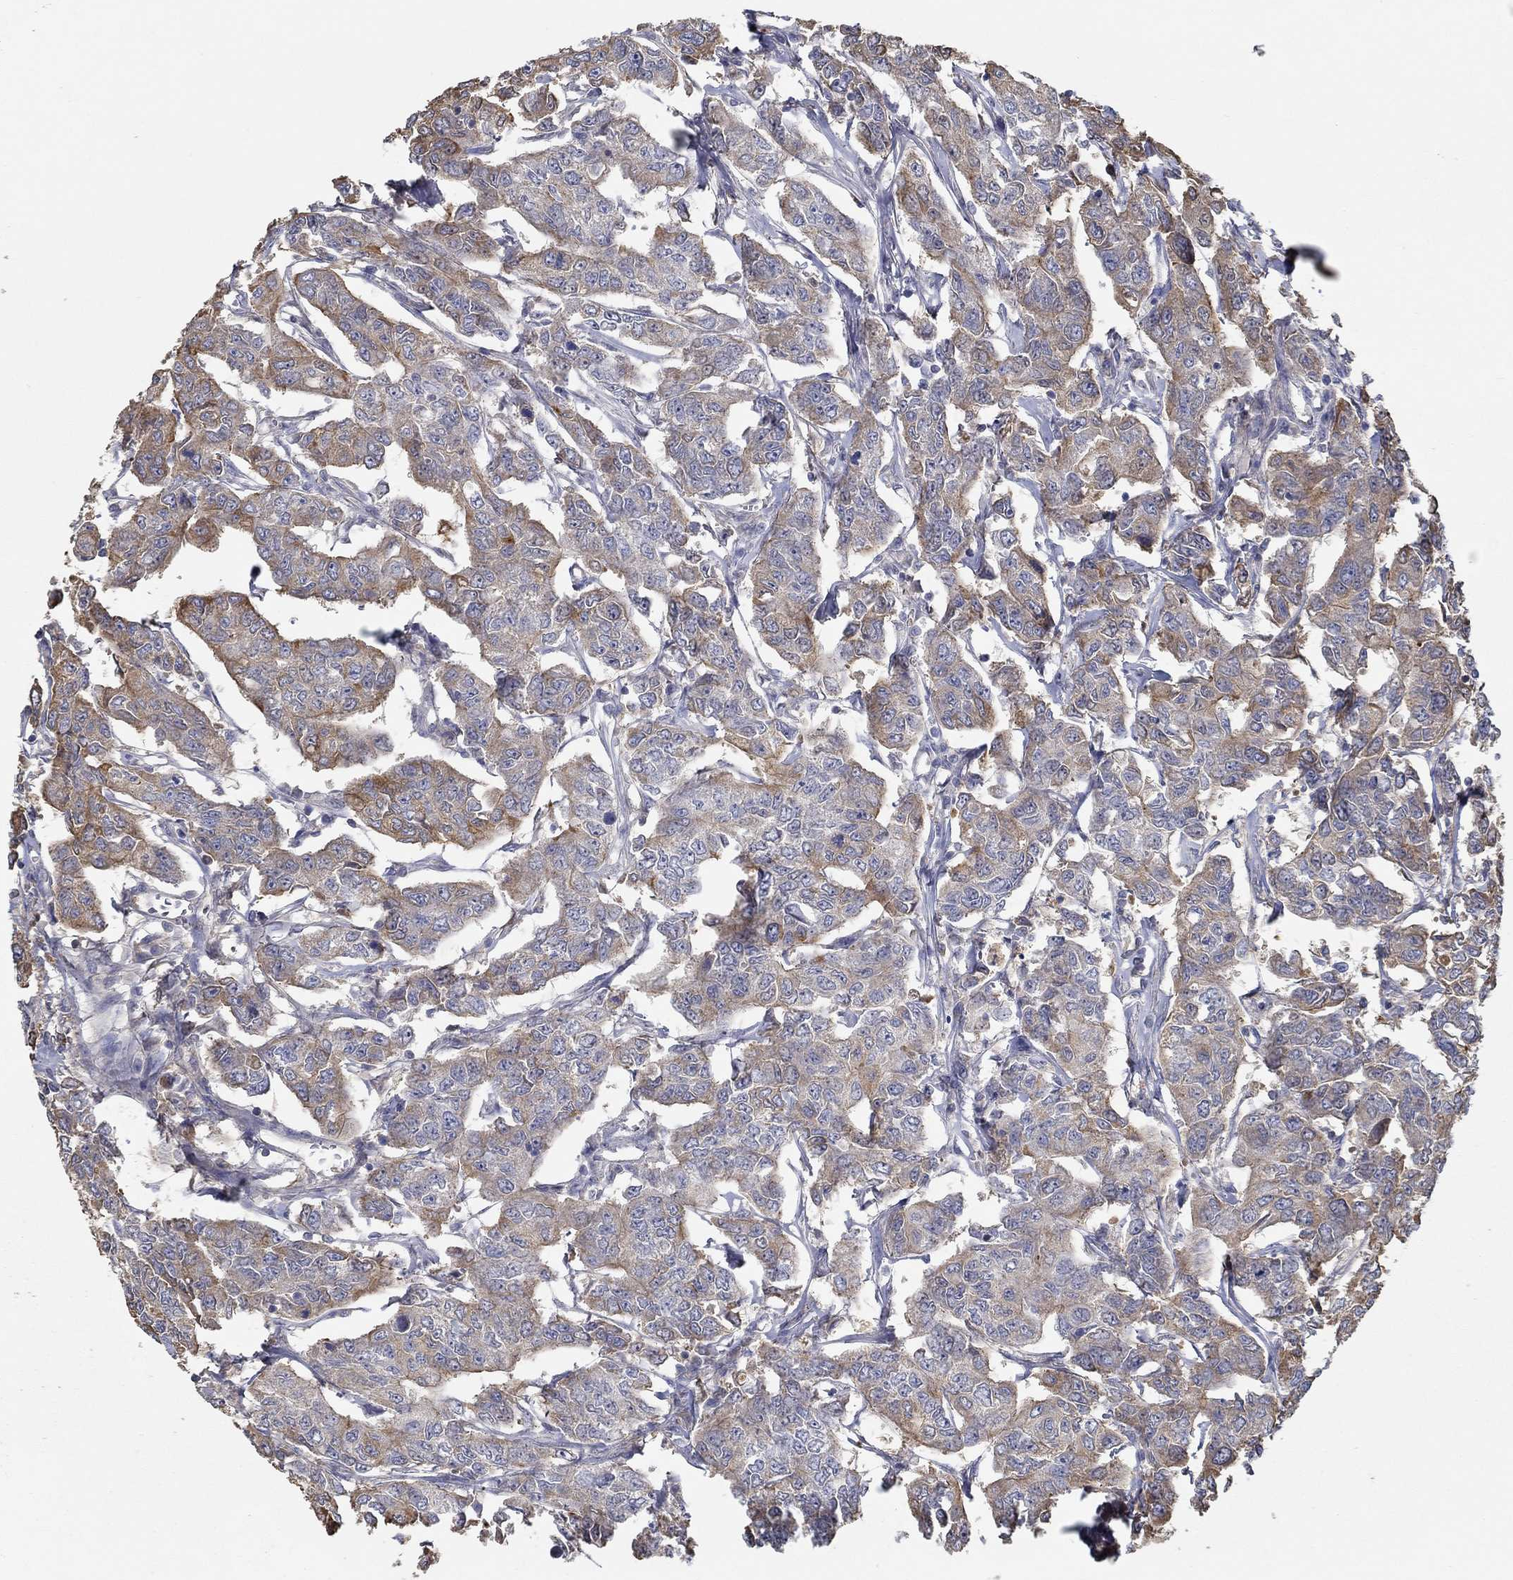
{"staining": {"intensity": "moderate", "quantity": "25%-75%", "location": "cytoplasmic/membranous"}, "tissue": "breast cancer", "cell_type": "Tumor cells", "image_type": "cancer", "snomed": [{"axis": "morphology", "description": "Duct carcinoma"}, {"axis": "topography", "description": "Breast"}], "caption": "Invasive ductal carcinoma (breast) stained with DAB immunohistochemistry demonstrates medium levels of moderate cytoplasmic/membranous expression in approximately 25%-75% of tumor cells.", "gene": "IL10", "patient": {"sex": "female", "age": 88}}